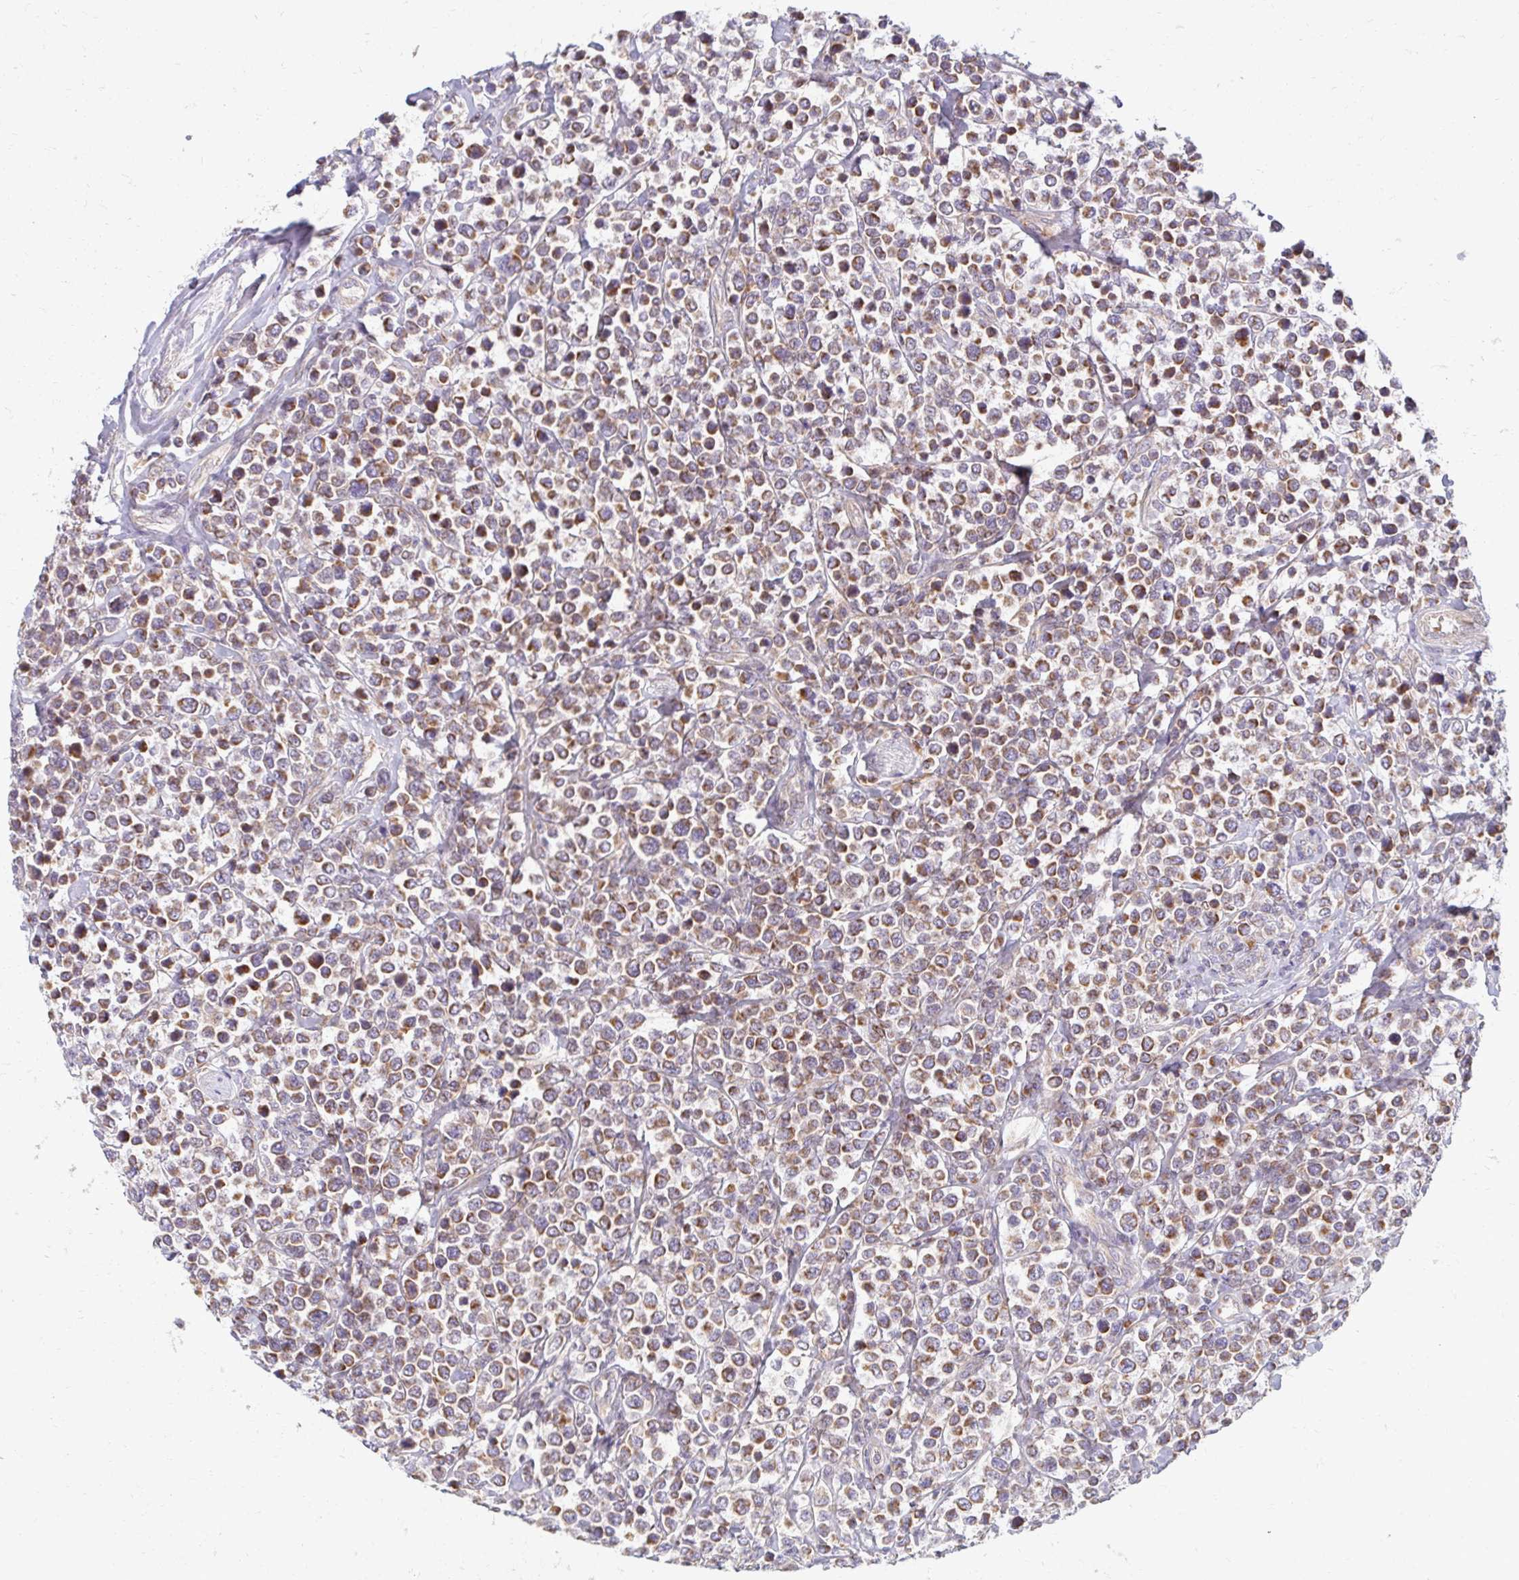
{"staining": {"intensity": "moderate", "quantity": ">75%", "location": "cytoplasmic/membranous"}, "tissue": "lymphoma", "cell_type": "Tumor cells", "image_type": "cancer", "snomed": [{"axis": "morphology", "description": "Malignant lymphoma, non-Hodgkin's type, High grade"}, {"axis": "topography", "description": "Soft tissue"}], "caption": "High-power microscopy captured an immunohistochemistry (IHC) photomicrograph of lymphoma, revealing moderate cytoplasmic/membranous positivity in about >75% of tumor cells.", "gene": "SKP2", "patient": {"sex": "female", "age": 56}}